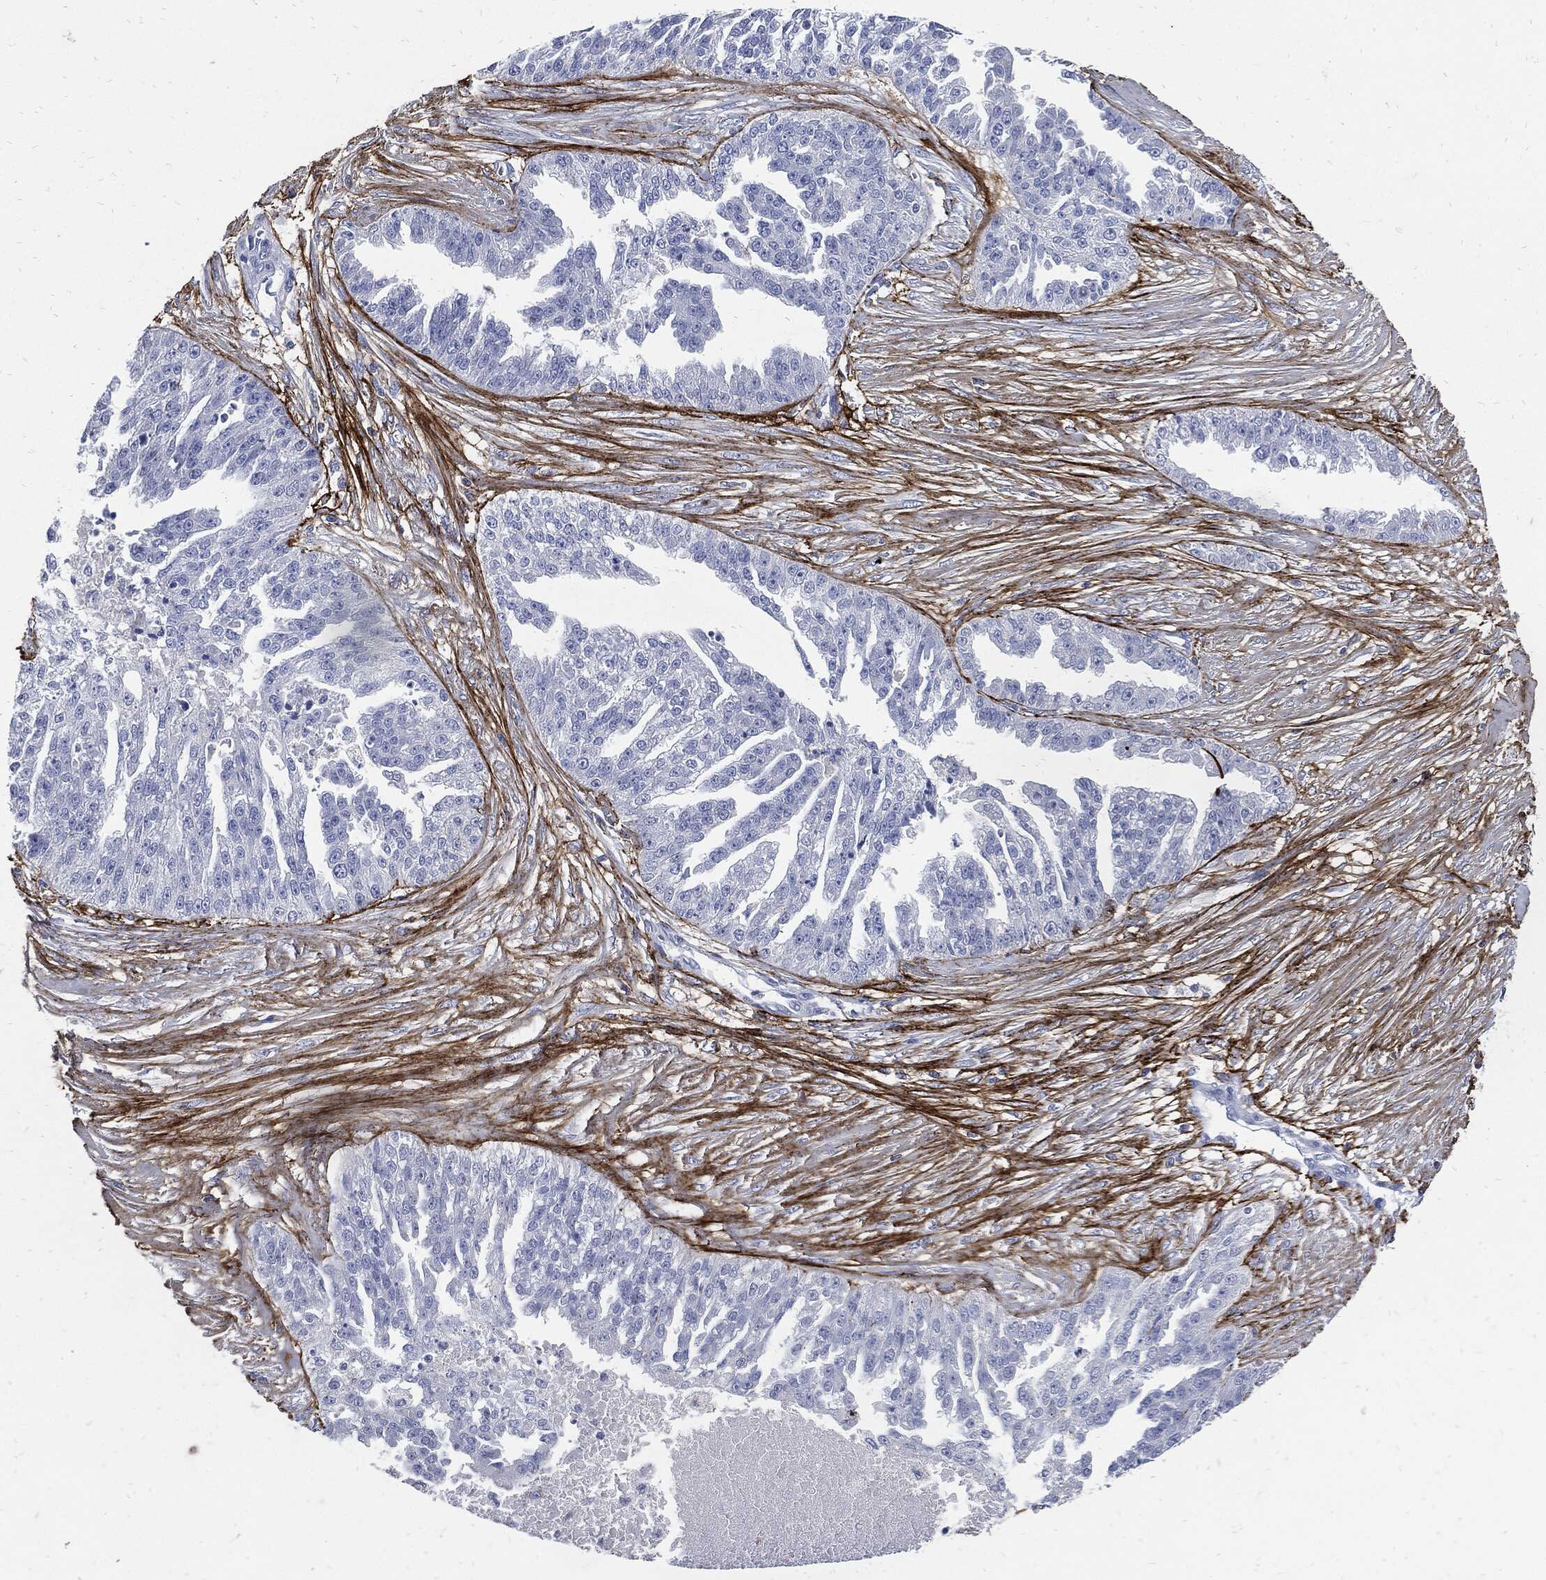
{"staining": {"intensity": "negative", "quantity": "none", "location": "none"}, "tissue": "ovarian cancer", "cell_type": "Tumor cells", "image_type": "cancer", "snomed": [{"axis": "morphology", "description": "Cystadenocarcinoma, serous, NOS"}, {"axis": "topography", "description": "Ovary"}], "caption": "This photomicrograph is of ovarian cancer stained with immunohistochemistry (IHC) to label a protein in brown with the nuclei are counter-stained blue. There is no expression in tumor cells.", "gene": "FBN1", "patient": {"sex": "female", "age": 58}}